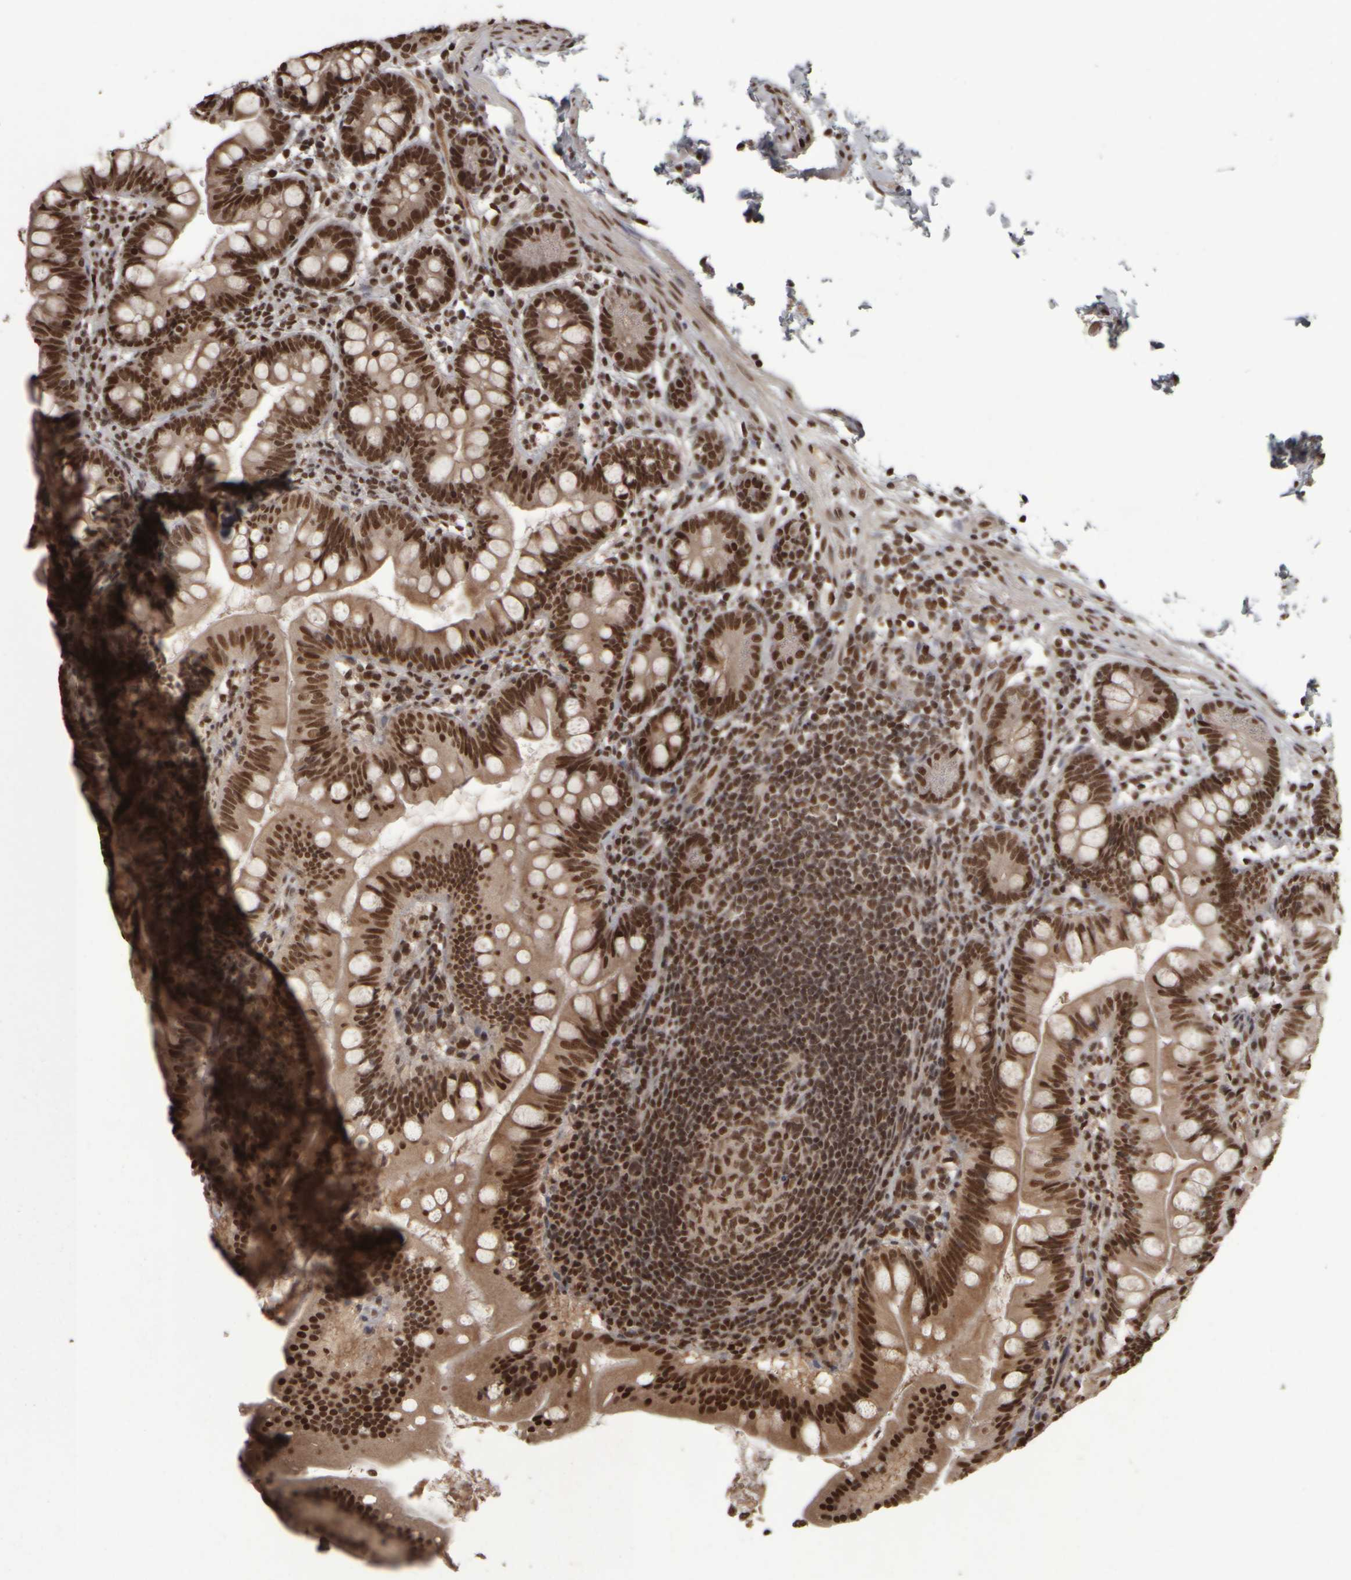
{"staining": {"intensity": "strong", "quantity": ">75%", "location": "nuclear"}, "tissue": "small intestine", "cell_type": "Glandular cells", "image_type": "normal", "snomed": [{"axis": "morphology", "description": "Normal tissue, NOS"}, {"axis": "topography", "description": "Small intestine"}], "caption": "Immunohistochemical staining of unremarkable human small intestine displays strong nuclear protein expression in about >75% of glandular cells.", "gene": "ZFHX4", "patient": {"sex": "male", "age": 7}}